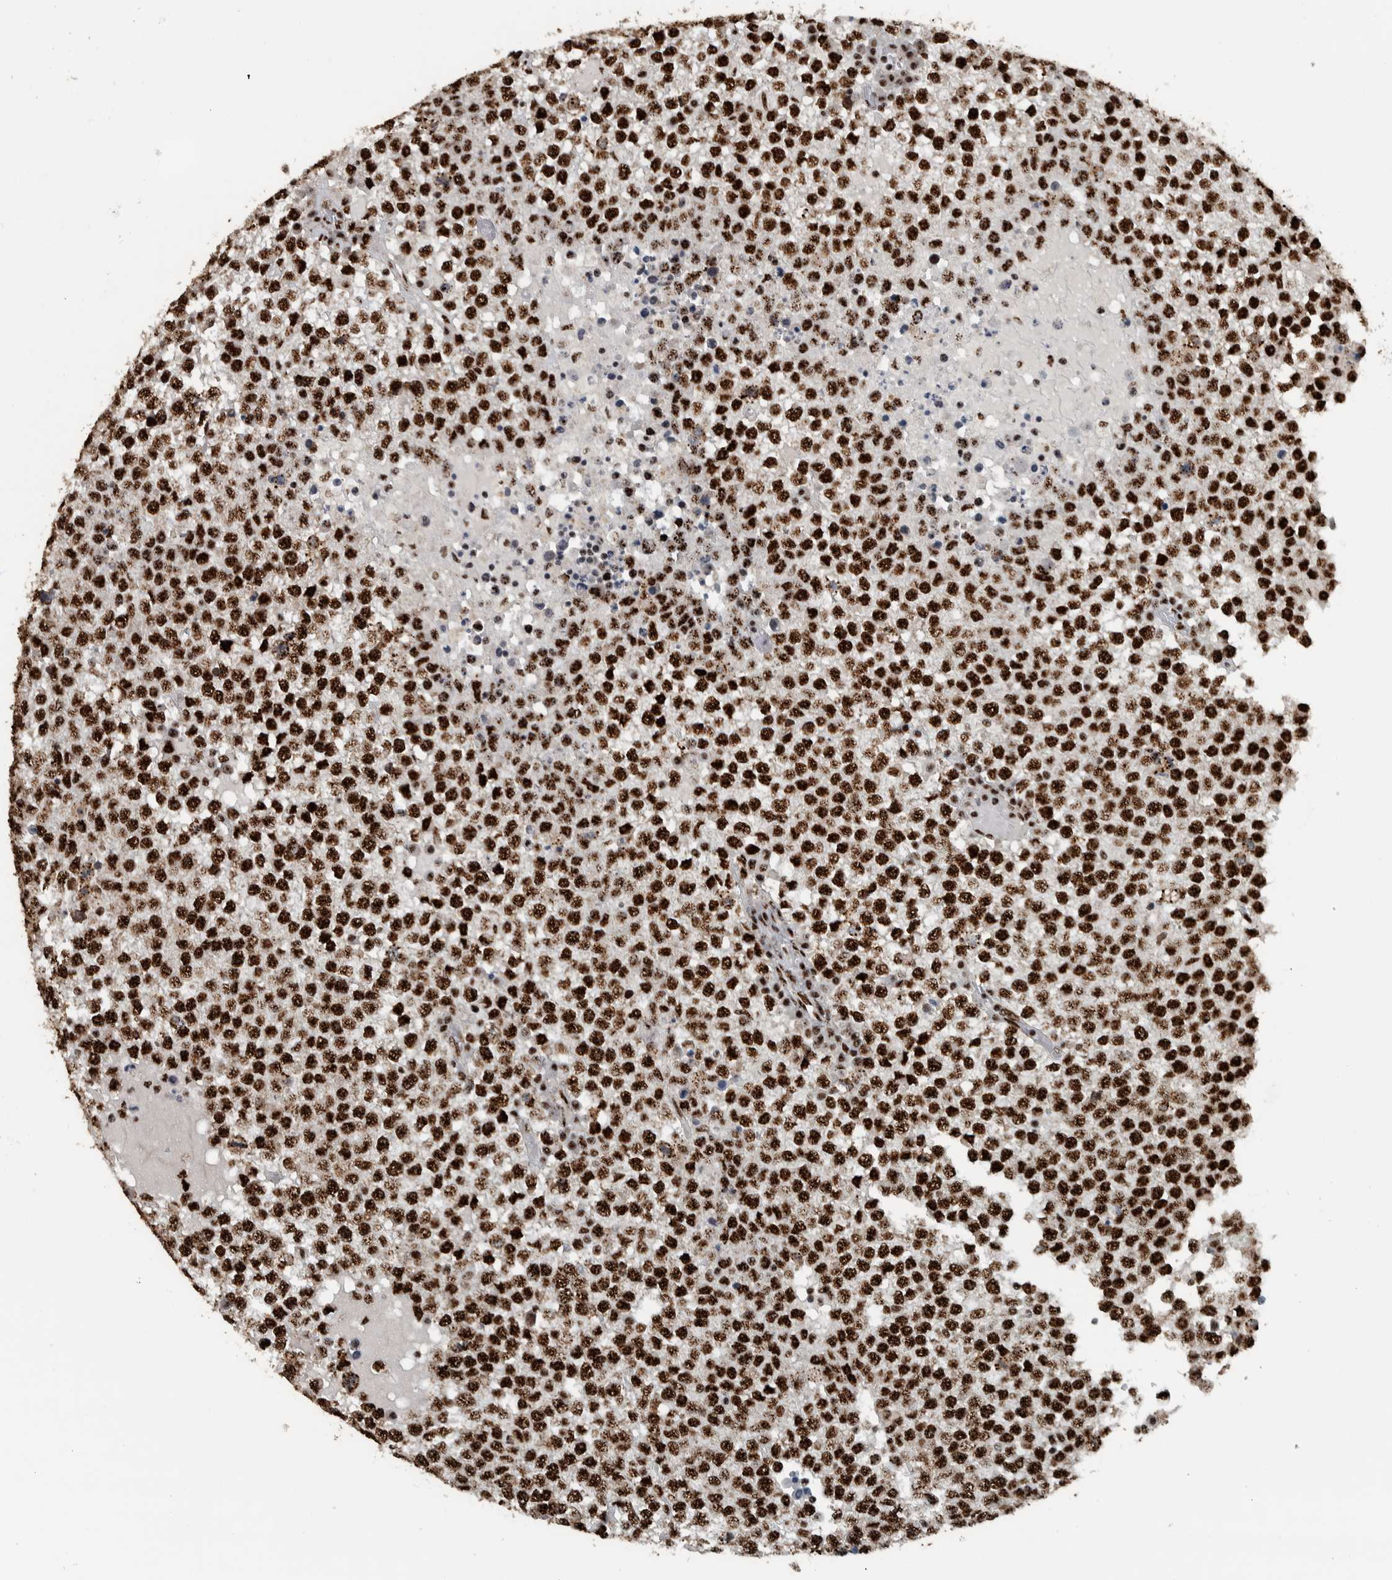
{"staining": {"intensity": "strong", "quantity": ">75%", "location": "nuclear"}, "tissue": "testis cancer", "cell_type": "Tumor cells", "image_type": "cancer", "snomed": [{"axis": "morphology", "description": "Seminoma, NOS"}, {"axis": "topography", "description": "Testis"}], "caption": "A micrograph of testis cancer (seminoma) stained for a protein demonstrates strong nuclear brown staining in tumor cells. The protein is stained brown, and the nuclei are stained in blue (DAB IHC with brightfield microscopy, high magnification).", "gene": "SON", "patient": {"sex": "male", "age": 65}}